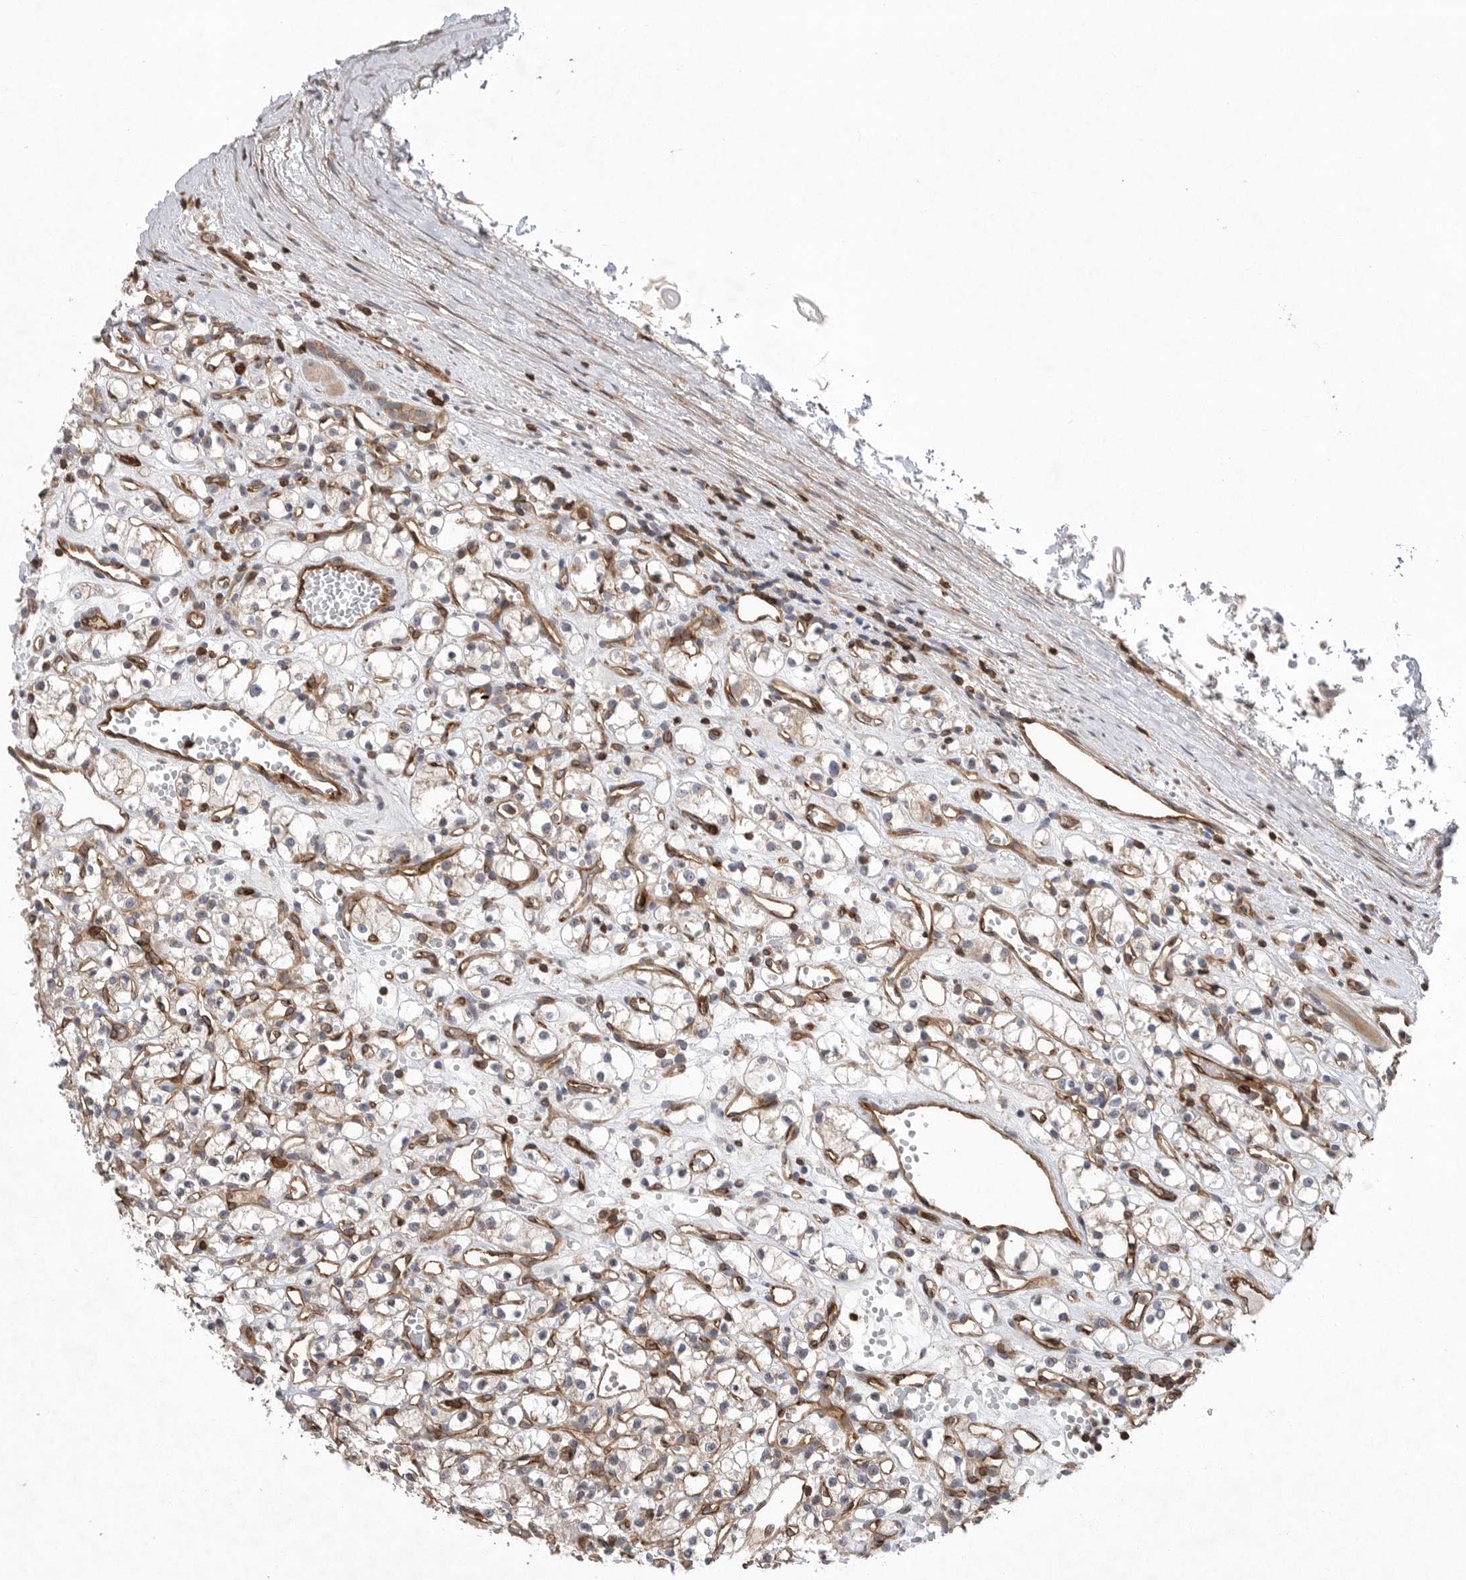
{"staining": {"intensity": "weak", "quantity": "25%-75%", "location": "cytoplasmic/membranous"}, "tissue": "renal cancer", "cell_type": "Tumor cells", "image_type": "cancer", "snomed": [{"axis": "morphology", "description": "Adenocarcinoma, NOS"}, {"axis": "topography", "description": "Kidney"}], "caption": "IHC of human renal cancer (adenocarcinoma) shows low levels of weak cytoplasmic/membranous staining in approximately 25%-75% of tumor cells. (Stains: DAB in brown, nuclei in blue, Microscopy: brightfield microscopy at high magnification).", "gene": "PRKCH", "patient": {"sex": "female", "age": 59}}